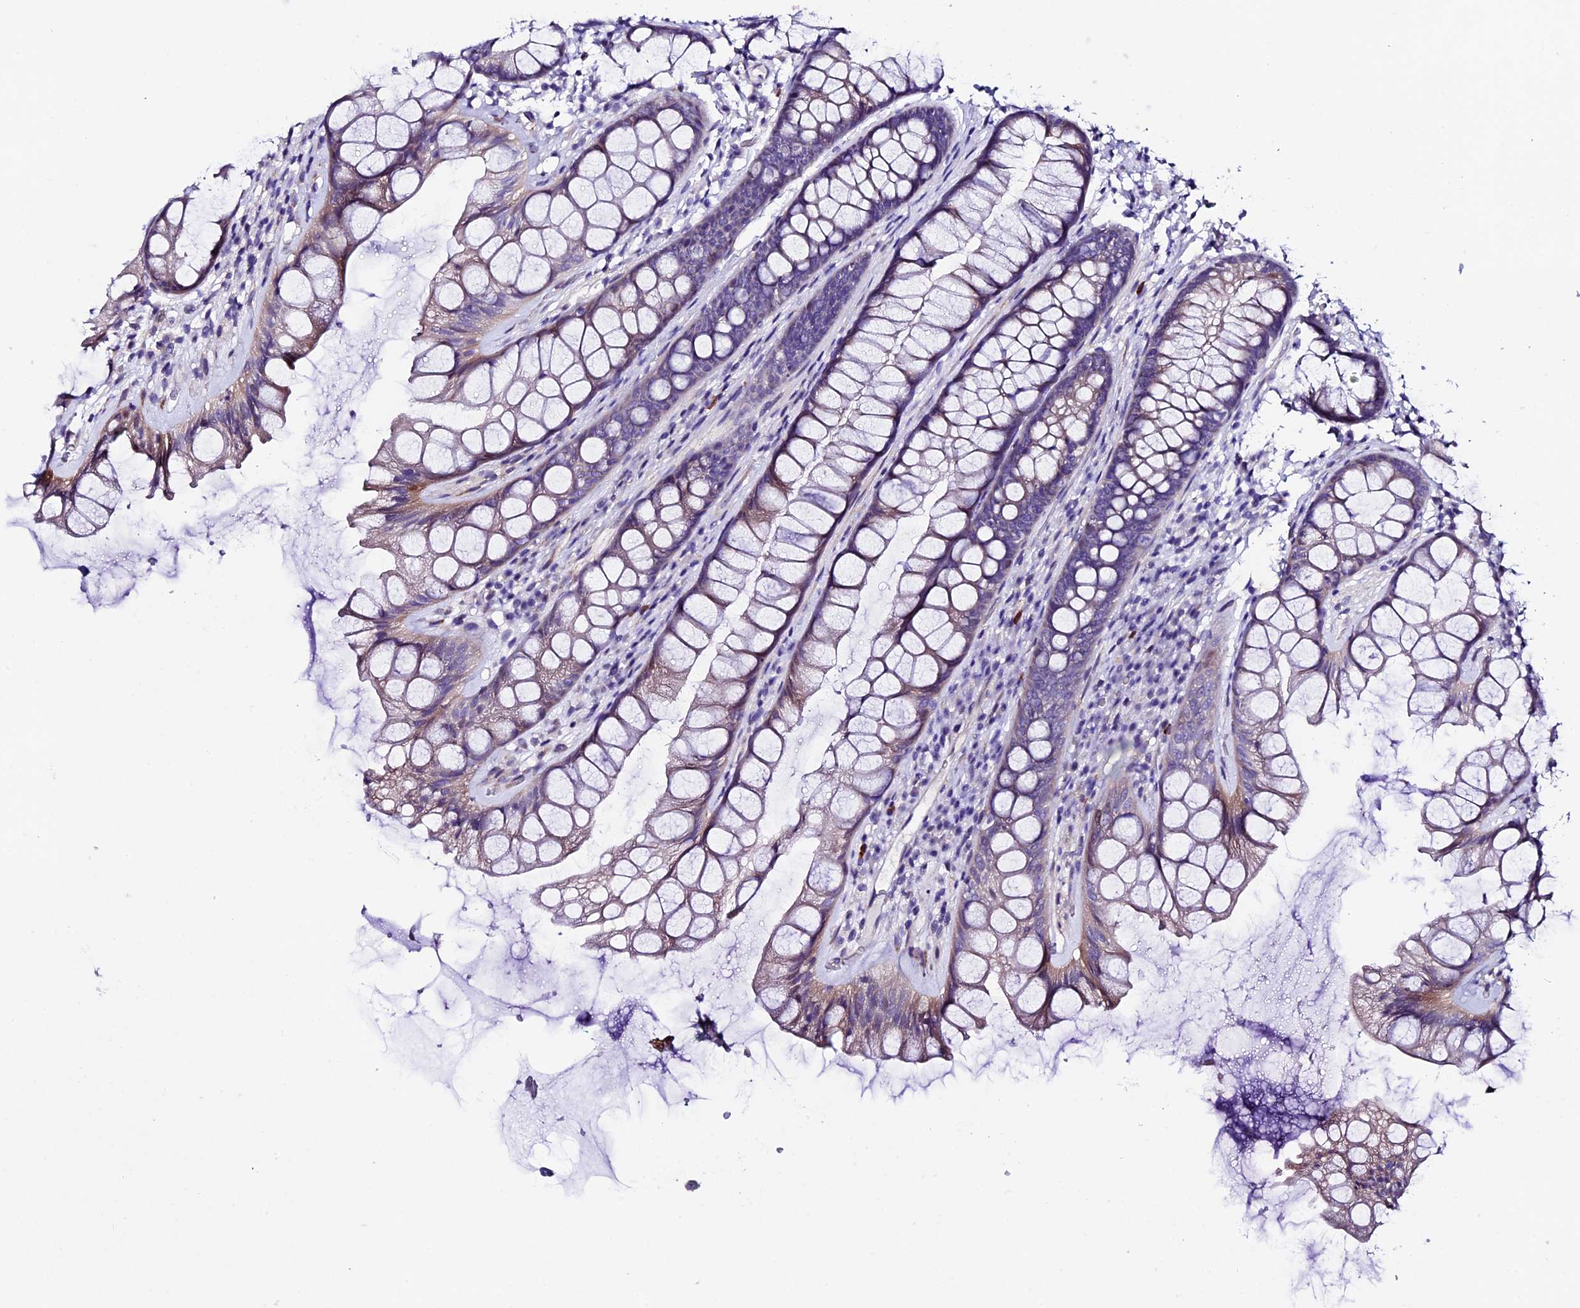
{"staining": {"intensity": "weak", "quantity": "25%-75%", "location": "cytoplasmic/membranous"}, "tissue": "rectum", "cell_type": "Glandular cells", "image_type": "normal", "snomed": [{"axis": "morphology", "description": "Normal tissue, NOS"}, {"axis": "topography", "description": "Rectum"}], "caption": "Protein staining of benign rectum demonstrates weak cytoplasmic/membranous expression in approximately 25%-75% of glandular cells. (DAB (3,3'-diaminobenzidine) IHC with brightfield microscopy, high magnification).", "gene": "TMEM171", "patient": {"sex": "male", "age": 74}}